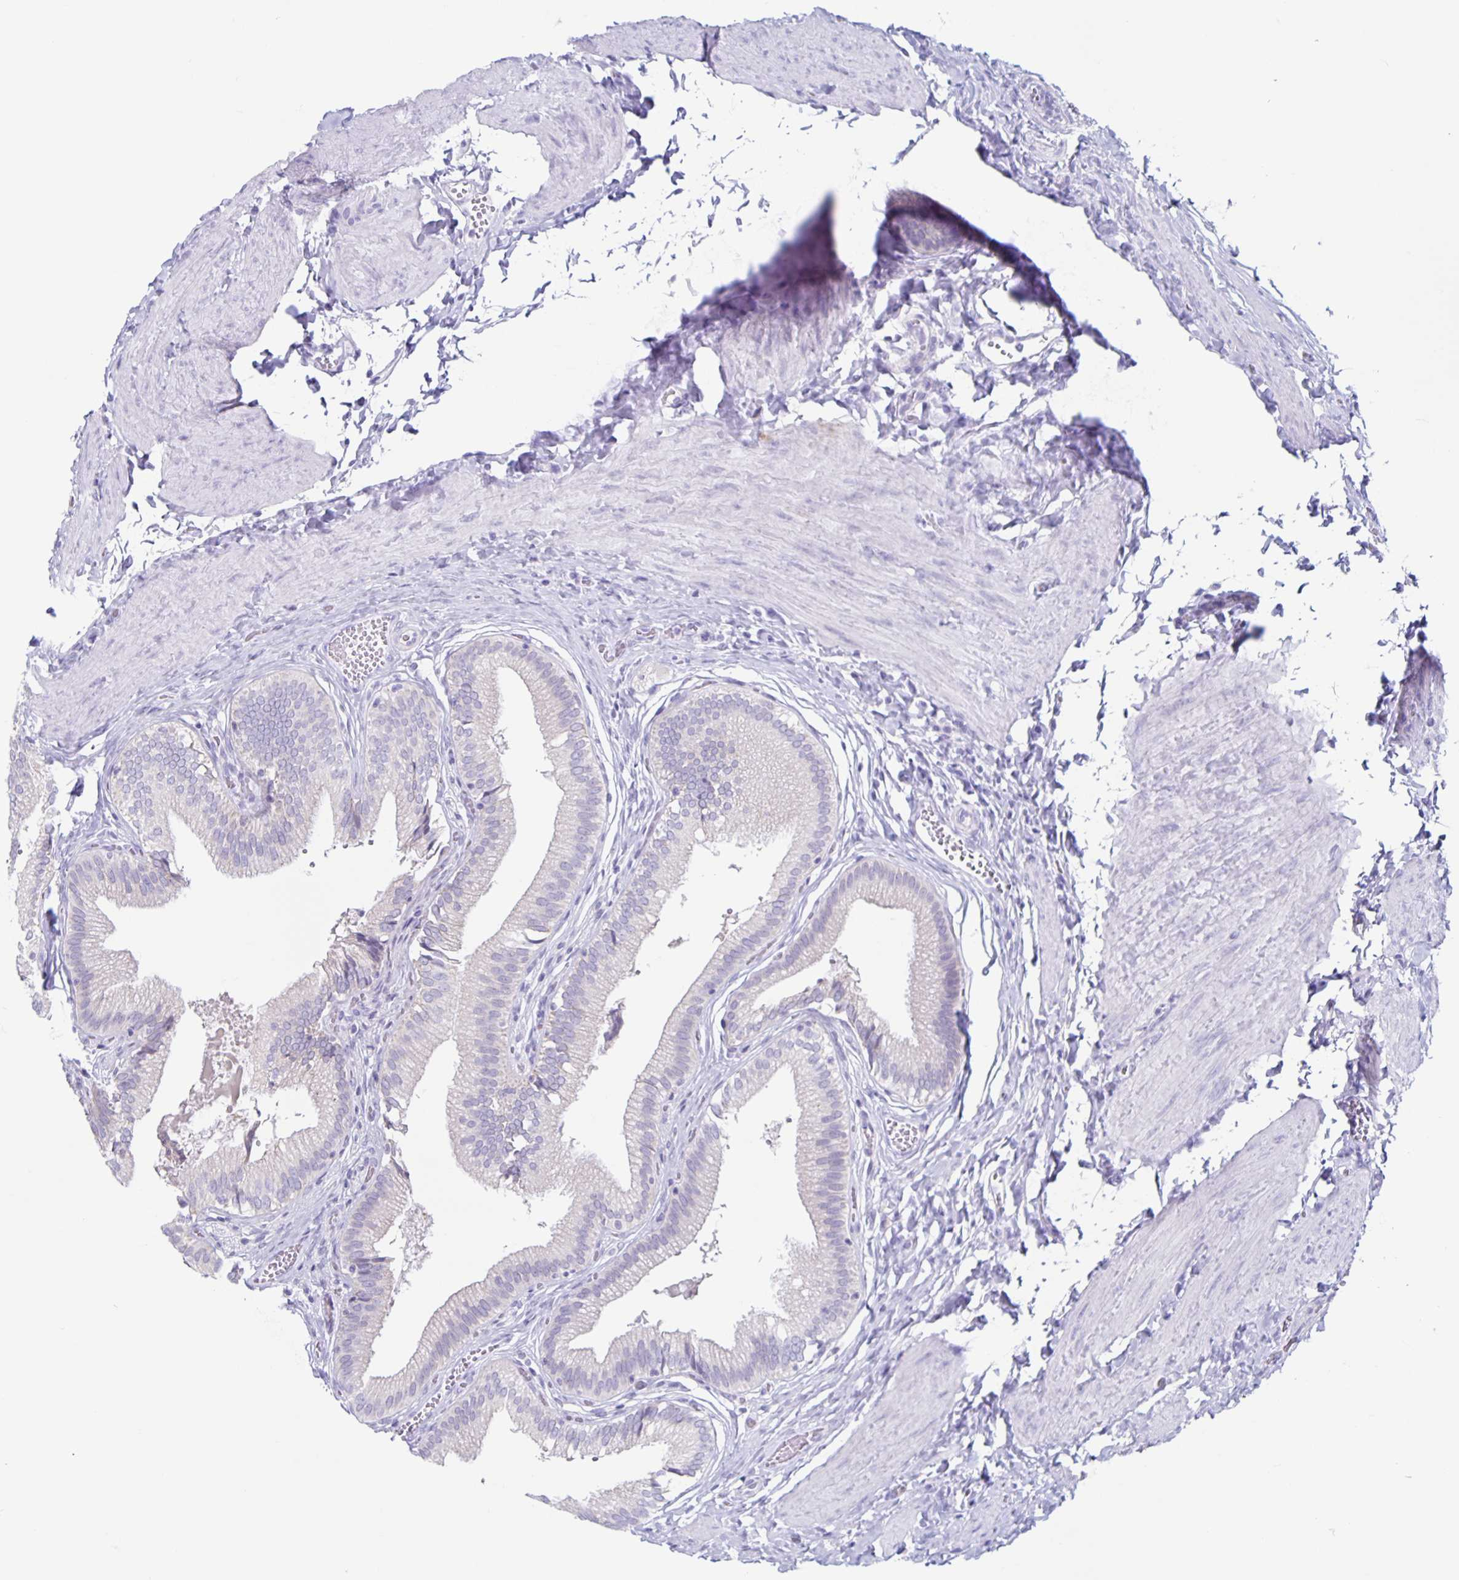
{"staining": {"intensity": "negative", "quantity": "none", "location": "none"}, "tissue": "gallbladder", "cell_type": "Glandular cells", "image_type": "normal", "snomed": [{"axis": "morphology", "description": "Normal tissue, NOS"}, {"axis": "topography", "description": "Gallbladder"}, {"axis": "topography", "description": "Peripheral nerve tissue"}], "caption": "High magnification brightfield microscopy of unremarkable gallbladder stained with DAB (brown) and counterstained with hematoxylin (blue): glandular cells show no significant expression.", "gene": "CT45A10", "patient": {"sex": "male", "age": 17}}